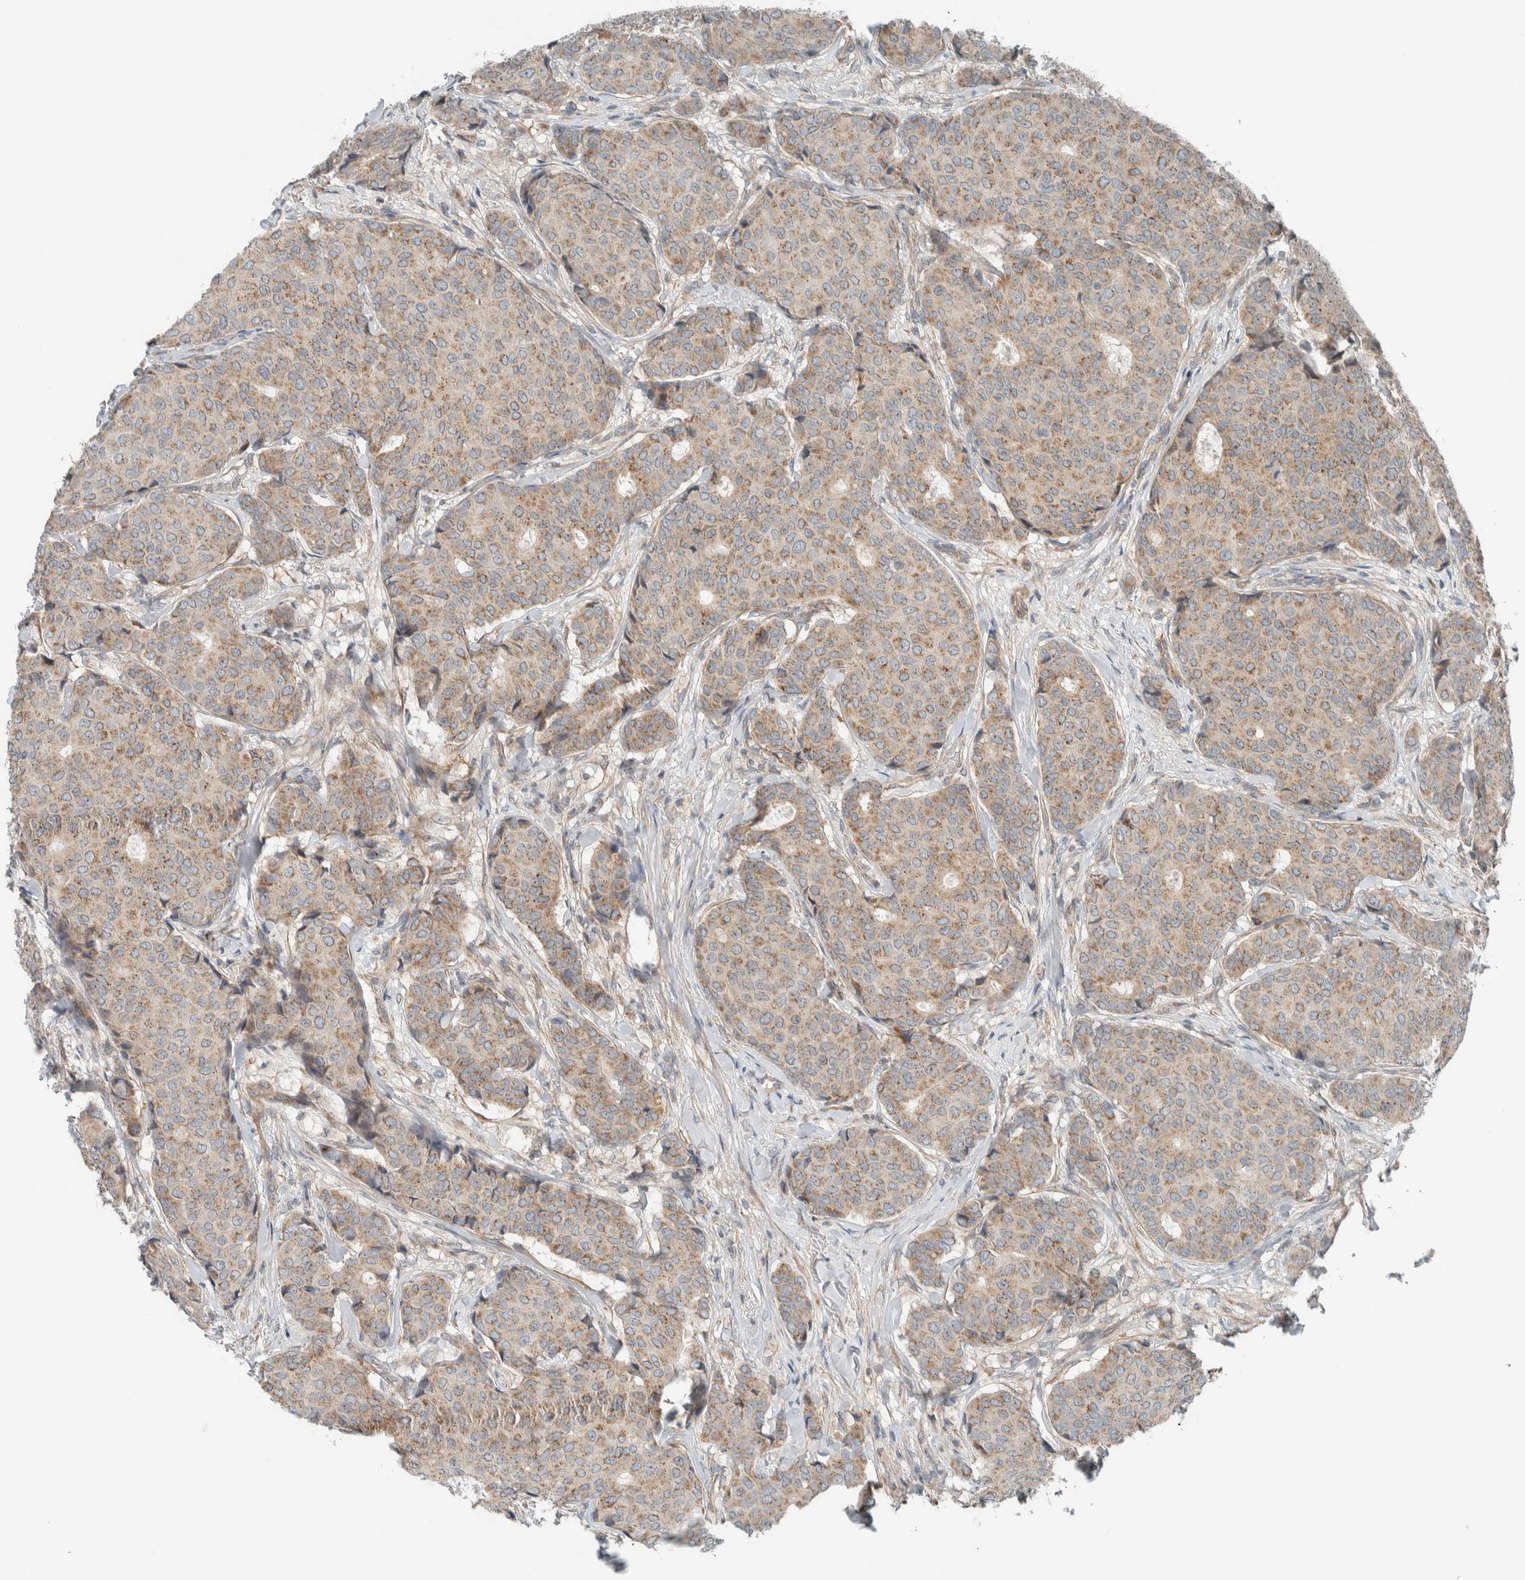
{"staining": {"intensity": "moderate", "quantity": ">75%", "location": "cytoplasmic/membranous"}, "tissue": "breast cancer", "cell_type": "Tumor cells", "image_type": "cancer", "snomed": [{"axis": "morphology", "description": "Duct carcinoma"}, {"axis": "topography", "description": "Breast"}], "caption": "IHC staining of breast cancer, which reveals medium levels of moderate cytoplasmic/membranous expression in about >75% of tumor cells indicating moderate cytoplasmic/membranous protein staining. The staining was performed using DAB (brown) for protein detection and nuclei were counterstained in hematoxylin (blue).", "gene": "SLFN12L", "patient": {"sex": "female", "age": 75}}